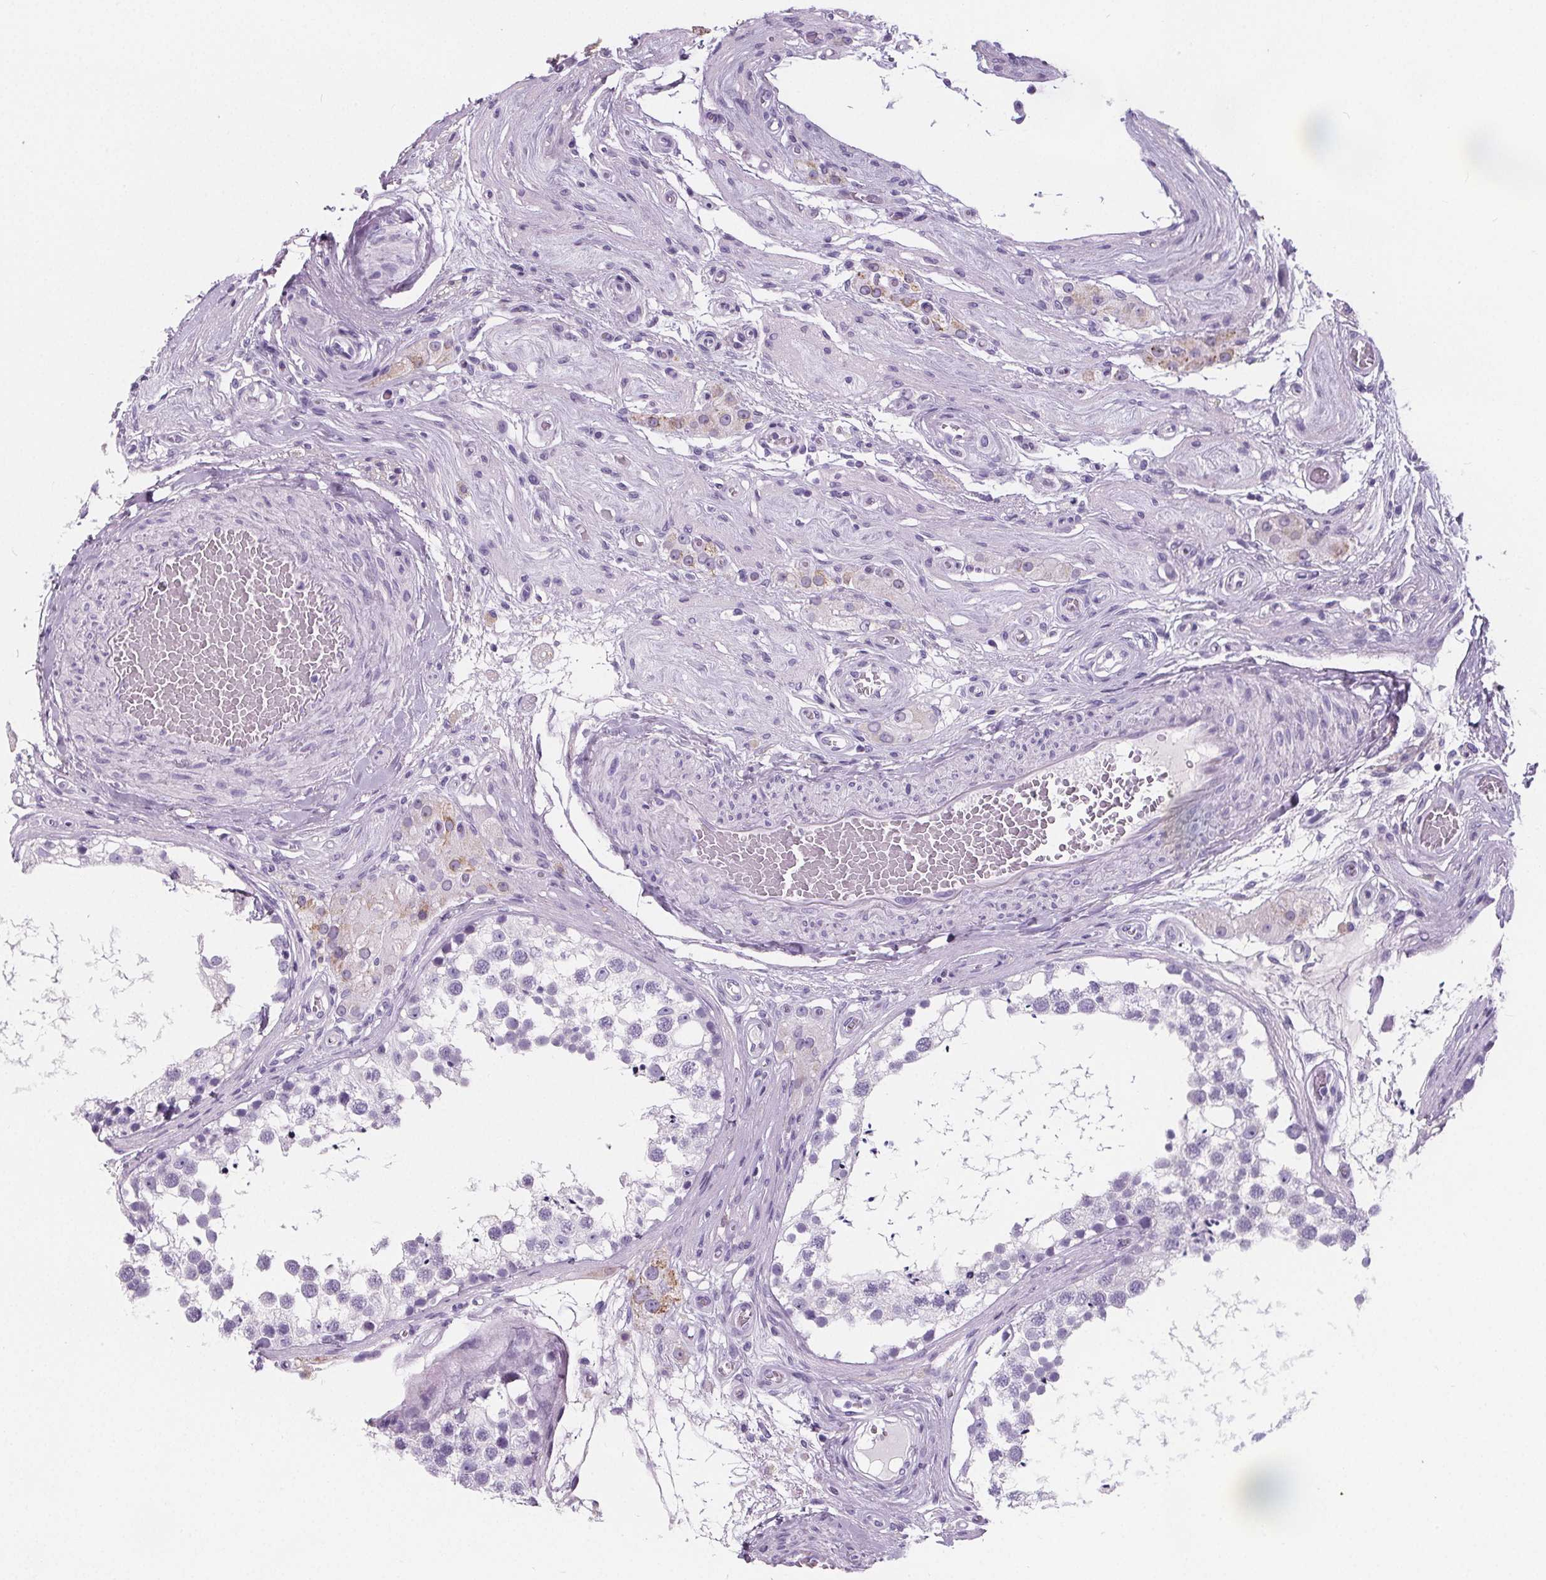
{"staining": {"intensity": "negative", "quantity": "none", "location": "none"}, "tissue": "testis", "cell_type": "Cells in seminiferous ducts", "image_type": "normal", "snomed": [{"axis": "morphology", "description": "Normal tissue, NOS"}, {"axis": "morphology", "description": "Seminoma, NOS"}, {"axis": "topography", "description": "Testis"}], "caption": "Immunohistochemistry (IHC) image of normal testis: human testis stained with DAB (3,3'-diaminobenzidine) shows no significant protein staining in cells in seminiferous ducts.", "gene": "ADRB1", "patient": {"sex": "male", "age": 65}}